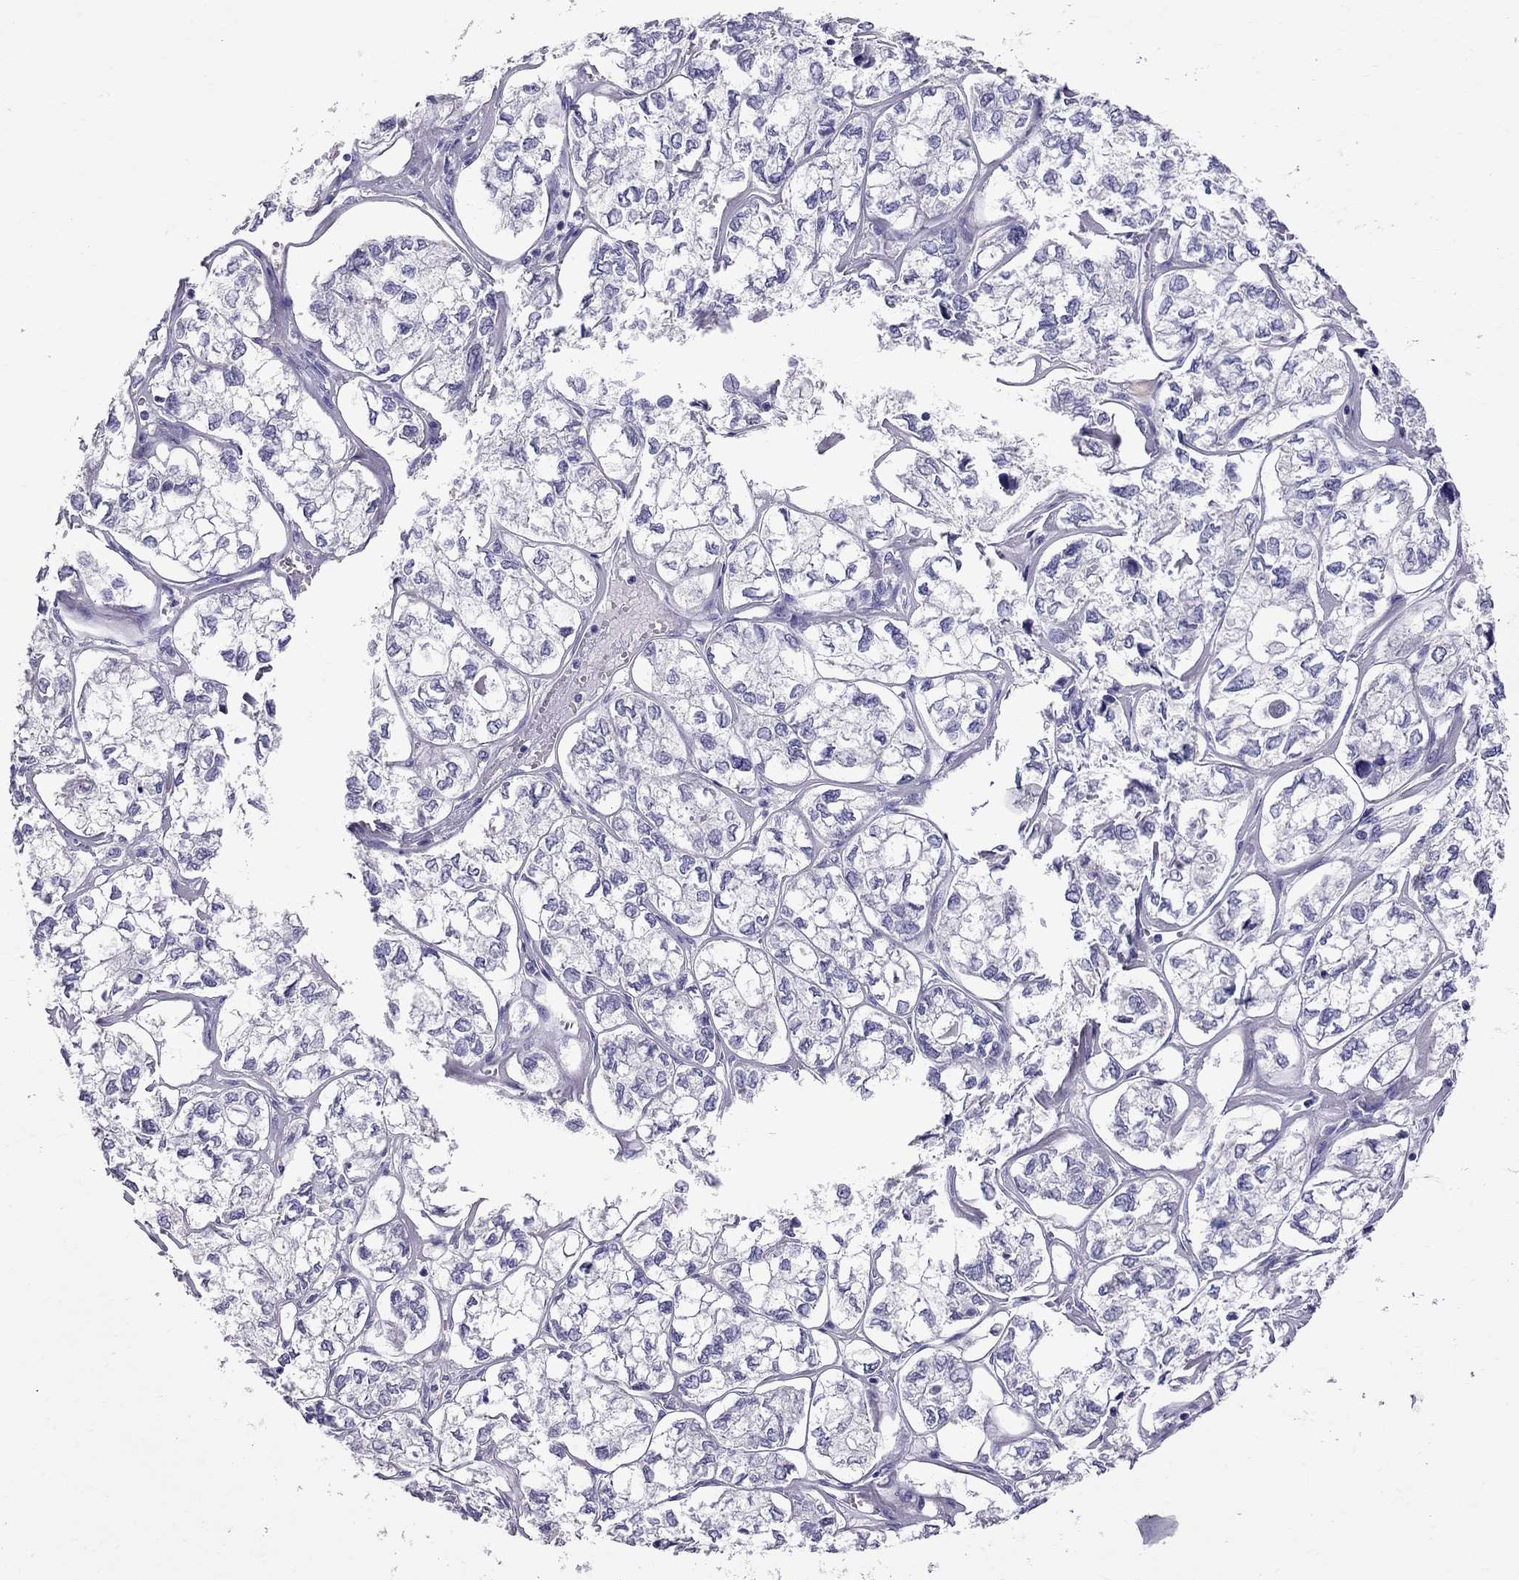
{"staining": {"intensity": "negative", "quantity": "none", "location": "none"}, "tissue": "ovarian cancer", "cell_type": "Tumor cells", "image_type": "cancer", "snomed": [{"axis": "morphology", "description": "Carcinoma, endometroid"}, {"axis": "topography", "description": "Ovary"}], "caption": "High power microscopy photomicrograph of an immunohistochemistry histopathology image of ovarian cancer, revealing no significant expression in tumor cells. (Brightfield microscopy of DAB (3,3'-diaminobenzidine) immunohistochemistry (IHC) at high magnification).", "gene": "TTLL13", "patient": {"sex": "female", "age": 64}}